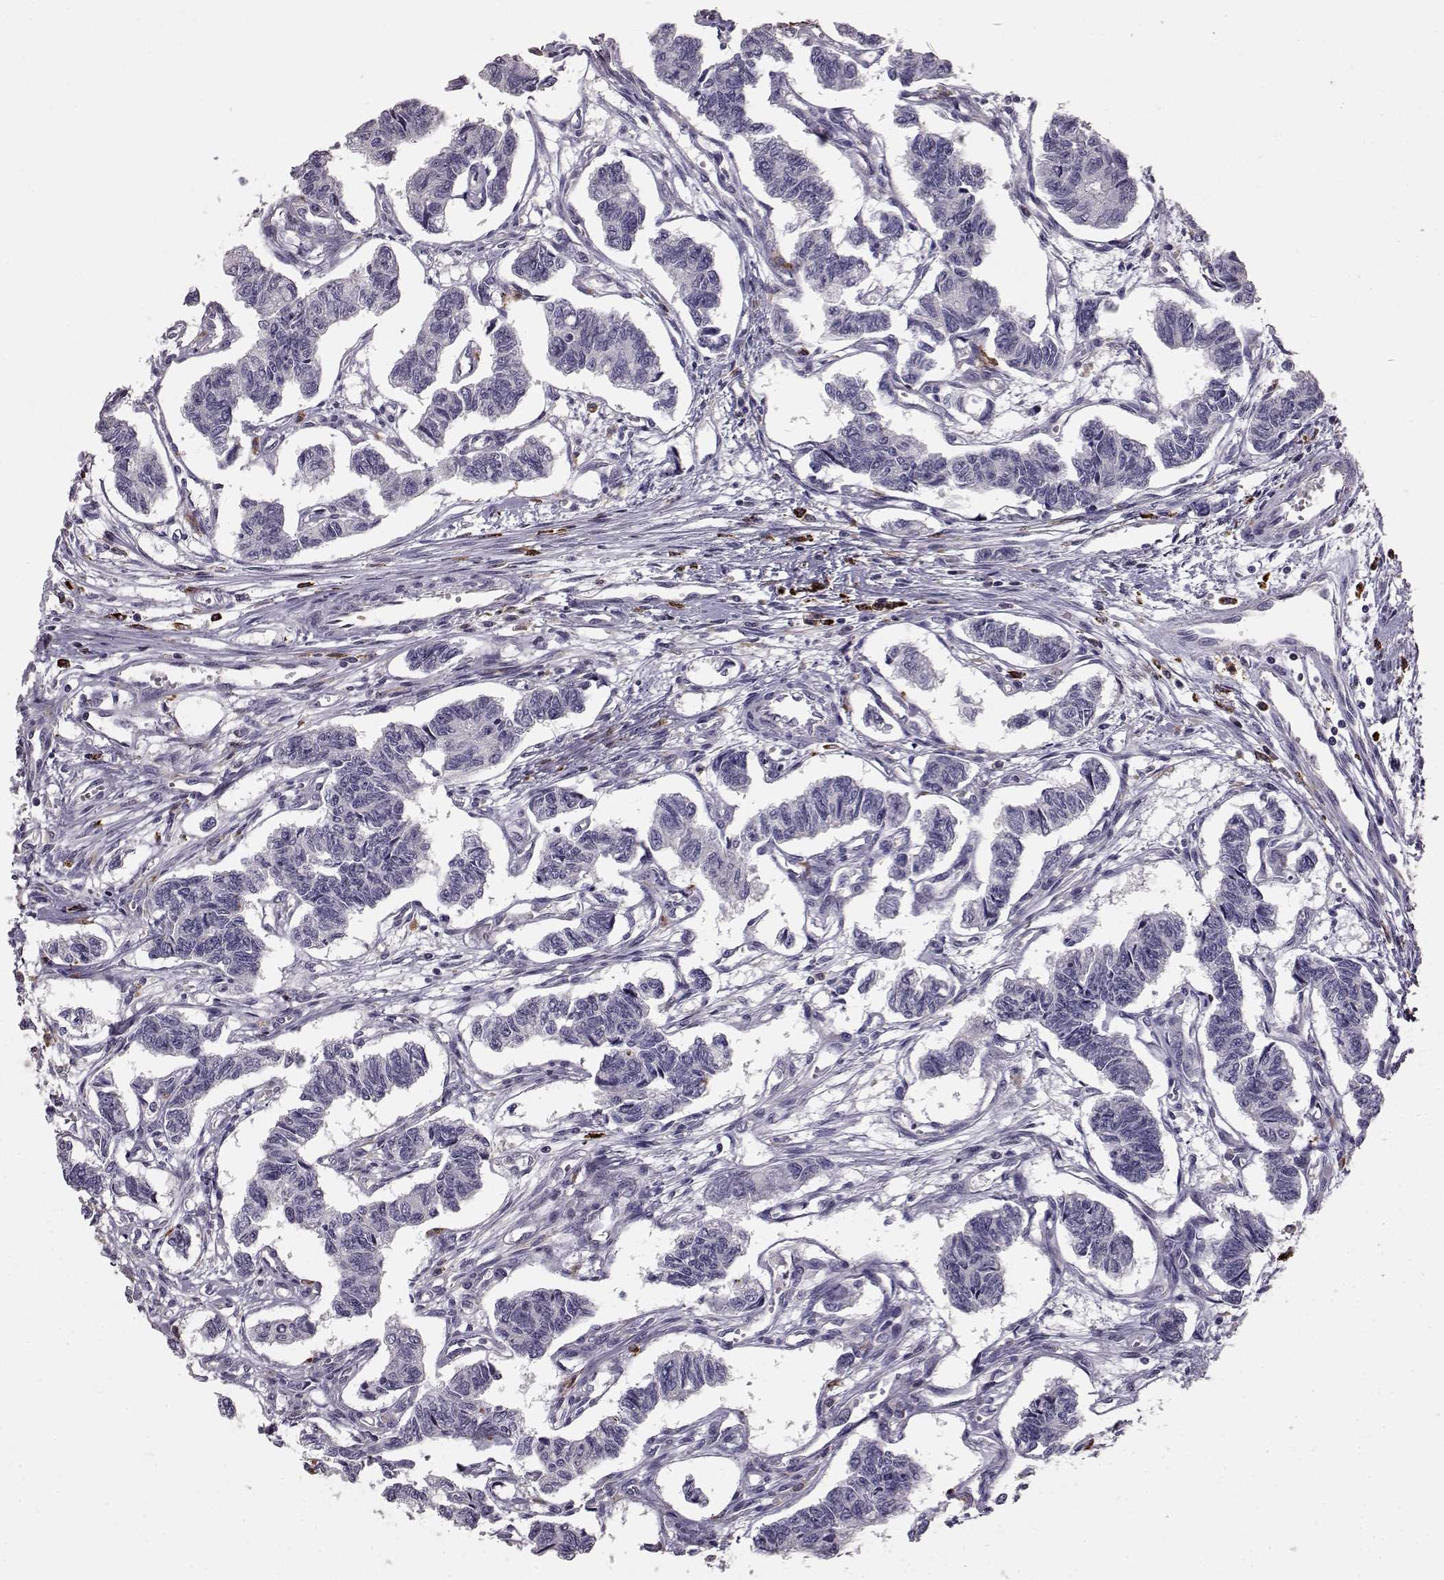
{"staining": {"intensity": "negative", "quantity": "none", "location": "none"}, "tissue": "carcinoid", "cell_type": "Tumor cells", "image_type": "cancer", "snomed": [{"axis": "morphology", "description": "Carcinoid, malignant, NOS"}, {"axis": "topography", "description": "Kidney"}], "caption": "IHC of human carcinoid (malignant) displays no expression in tumor cells.", "gene": "CCNF", "patient": {"sex": "female", "age": 41}}